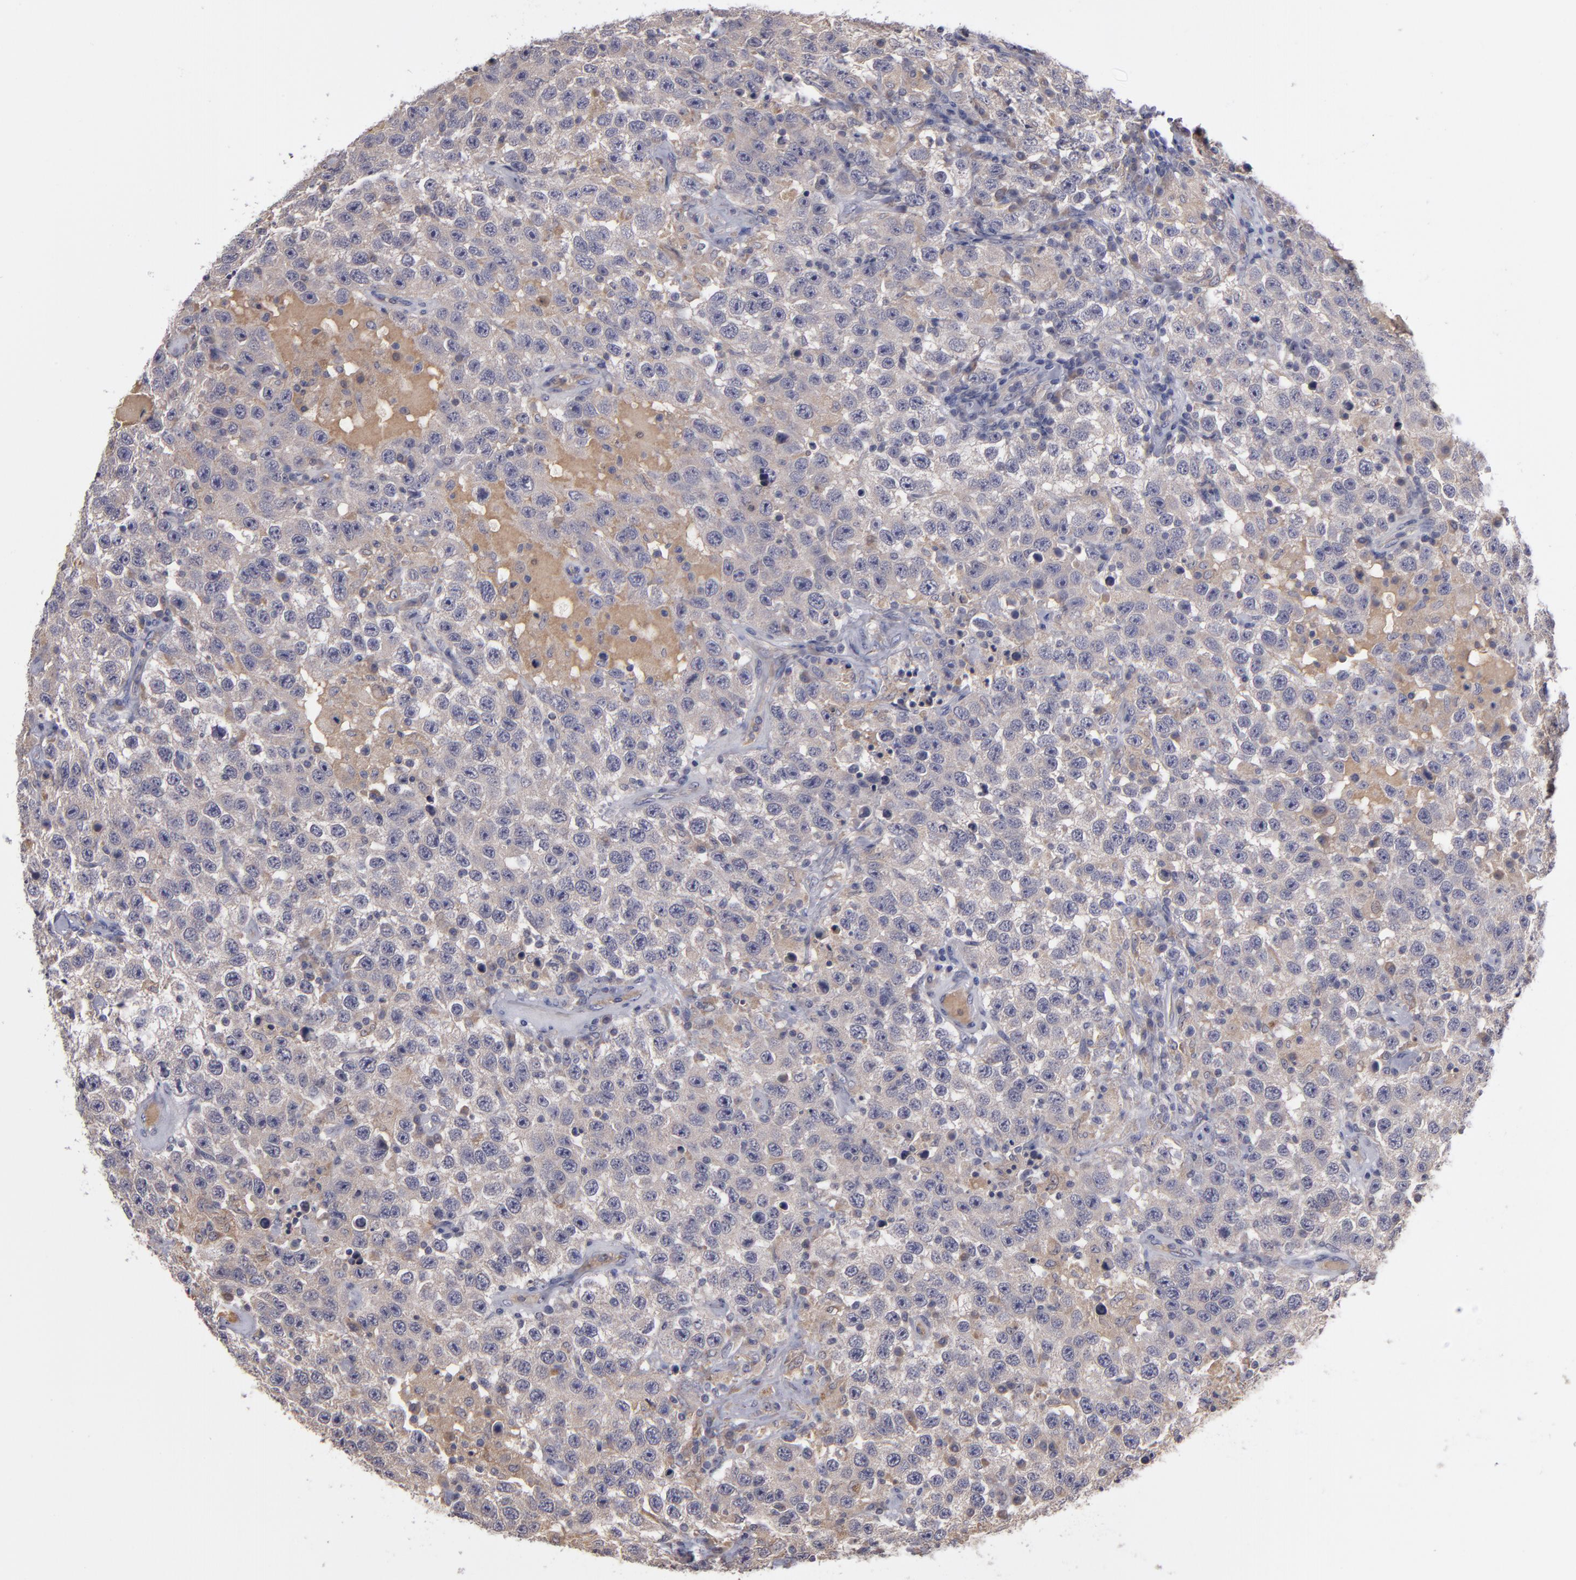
{"staining": {"intensity": "weak", "quantity": ">75%", "location": "cytoplasmic/membranous"}, "tissue": "testis cancer", "cell_type": "Tumor cells", "image_type": "cancer", "snomed": [{"axis": "morphology", "description": "Seminoma, NOS"}, {"axis": "topography", "description": "Testis"}], "caption": "DAB (3,3'-diaminobenzidine) immunohistochemical staining of human testis cancer (seminoma) demonstrates weak cytoplasmic/membranous protein positivity in approximately >75% of tumor cells.", "gene": "MMP11", "patient": {"sex": "male", "age": 41}}